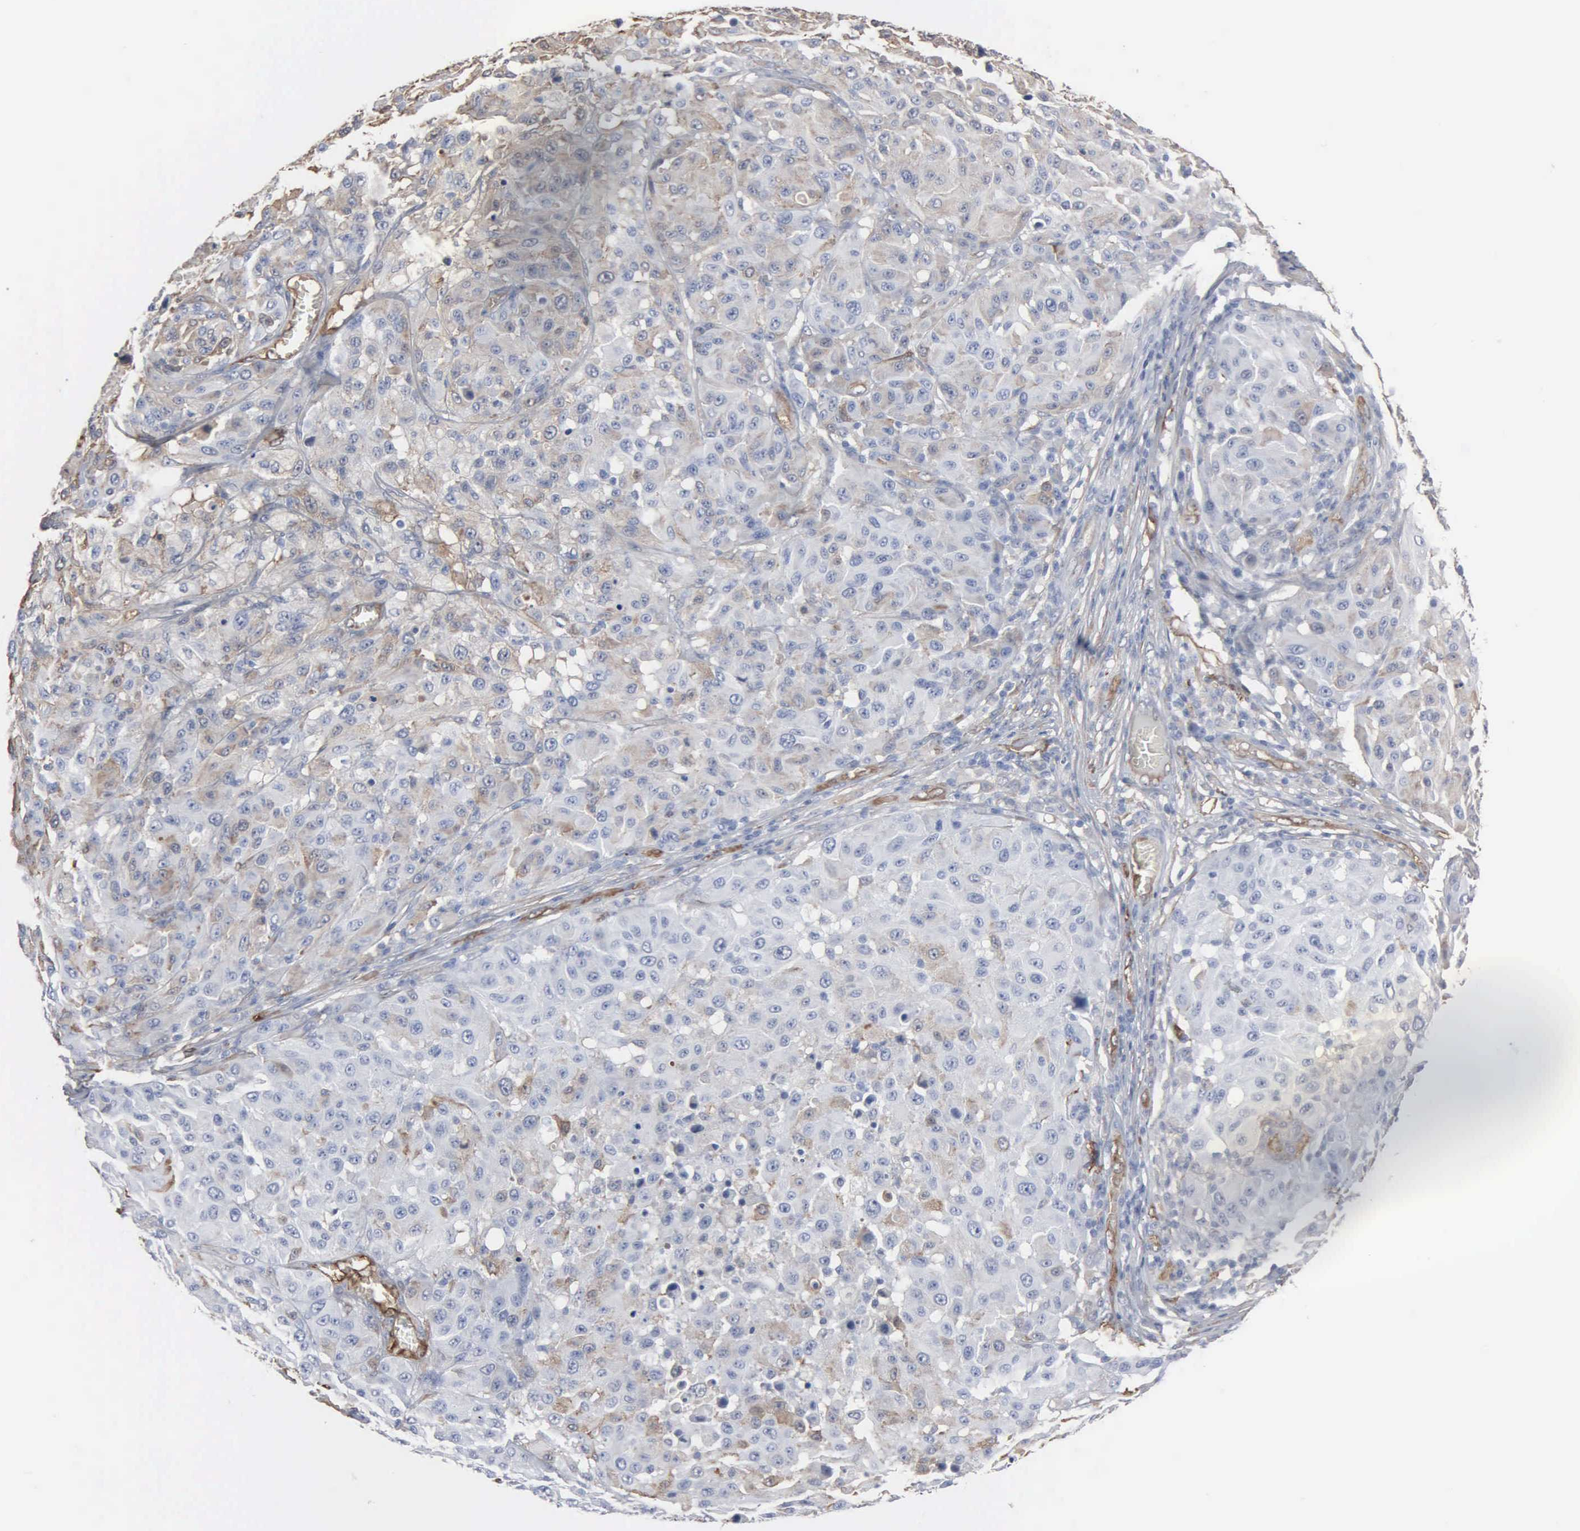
{"staining": {"intensity": "negative", "quantity": "none", "location": "none"}, "tissue": "melanoma", "cell_type": "Tumor cells", "image_type": "cancer", "snomed": [{"axis": "morphology", "description": "Malignant melanoma, NOS"}, {"axis": "topography", "description": "Skin"}], "caption": "Immunohistochemical staining of melanoma reveals no significant expression in tumor cells.", "gene": "FSCN1", "patient": {"sex": "female", "age": 77}}